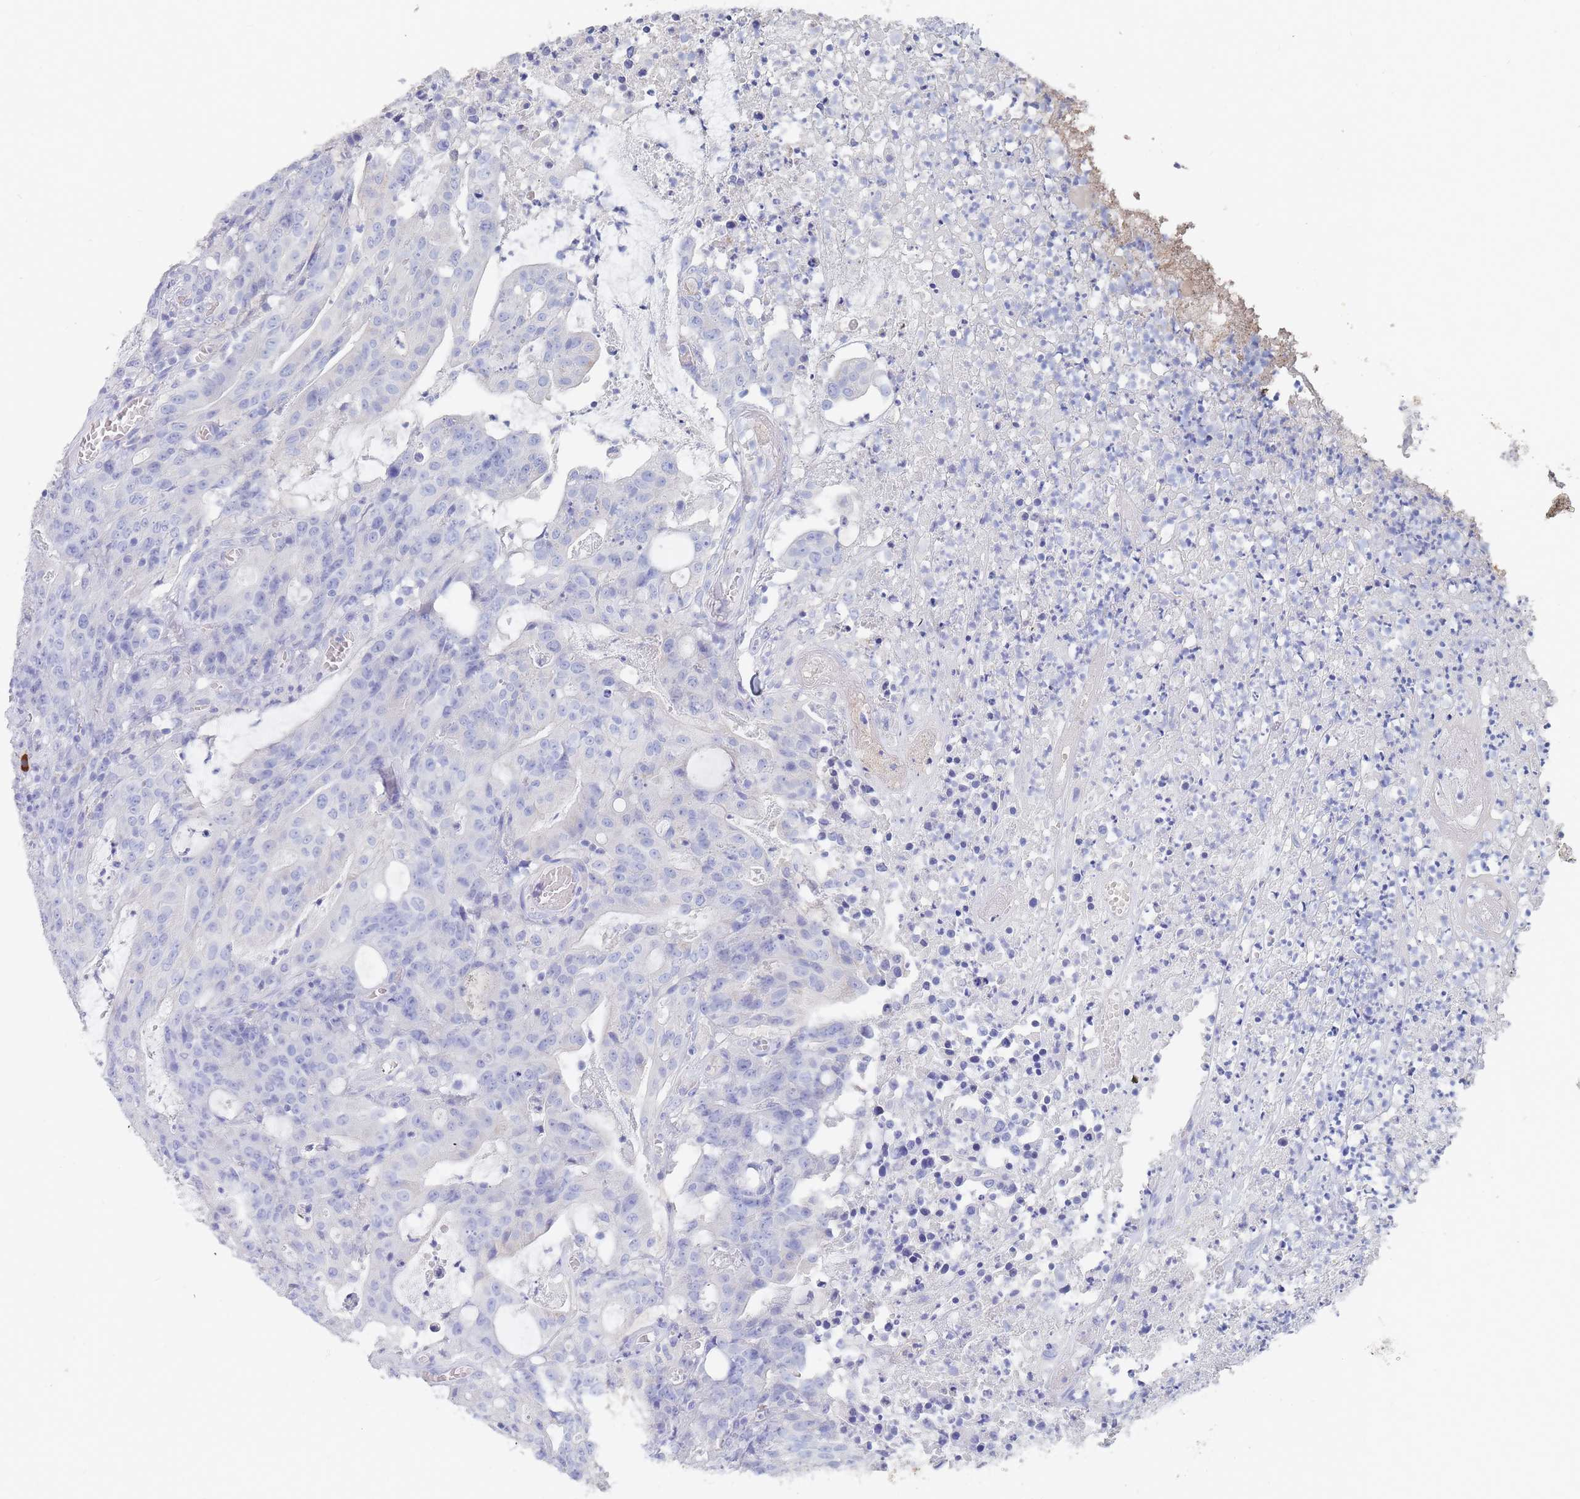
{"staining": {"intensity": "negative", "quantity": "none", "location": "none"}, "tissue": "colorectal cancer", "cell_type": "Tumor cells", "image_type": "cancer", "snomed": [{"axis": "morphology", "description": "Adenocarcinoma, NOS"}, {"axis": "topography", "description": "Colon"}], "caption": "Immunohistochemistry histopathology image of neoplastic tissue: colorectal cancer stained with DAB demonstrates no significant protein expression in tumor cells.", "gene": "SLC25A35", "patient": {"sex": "male", "age": 83}}